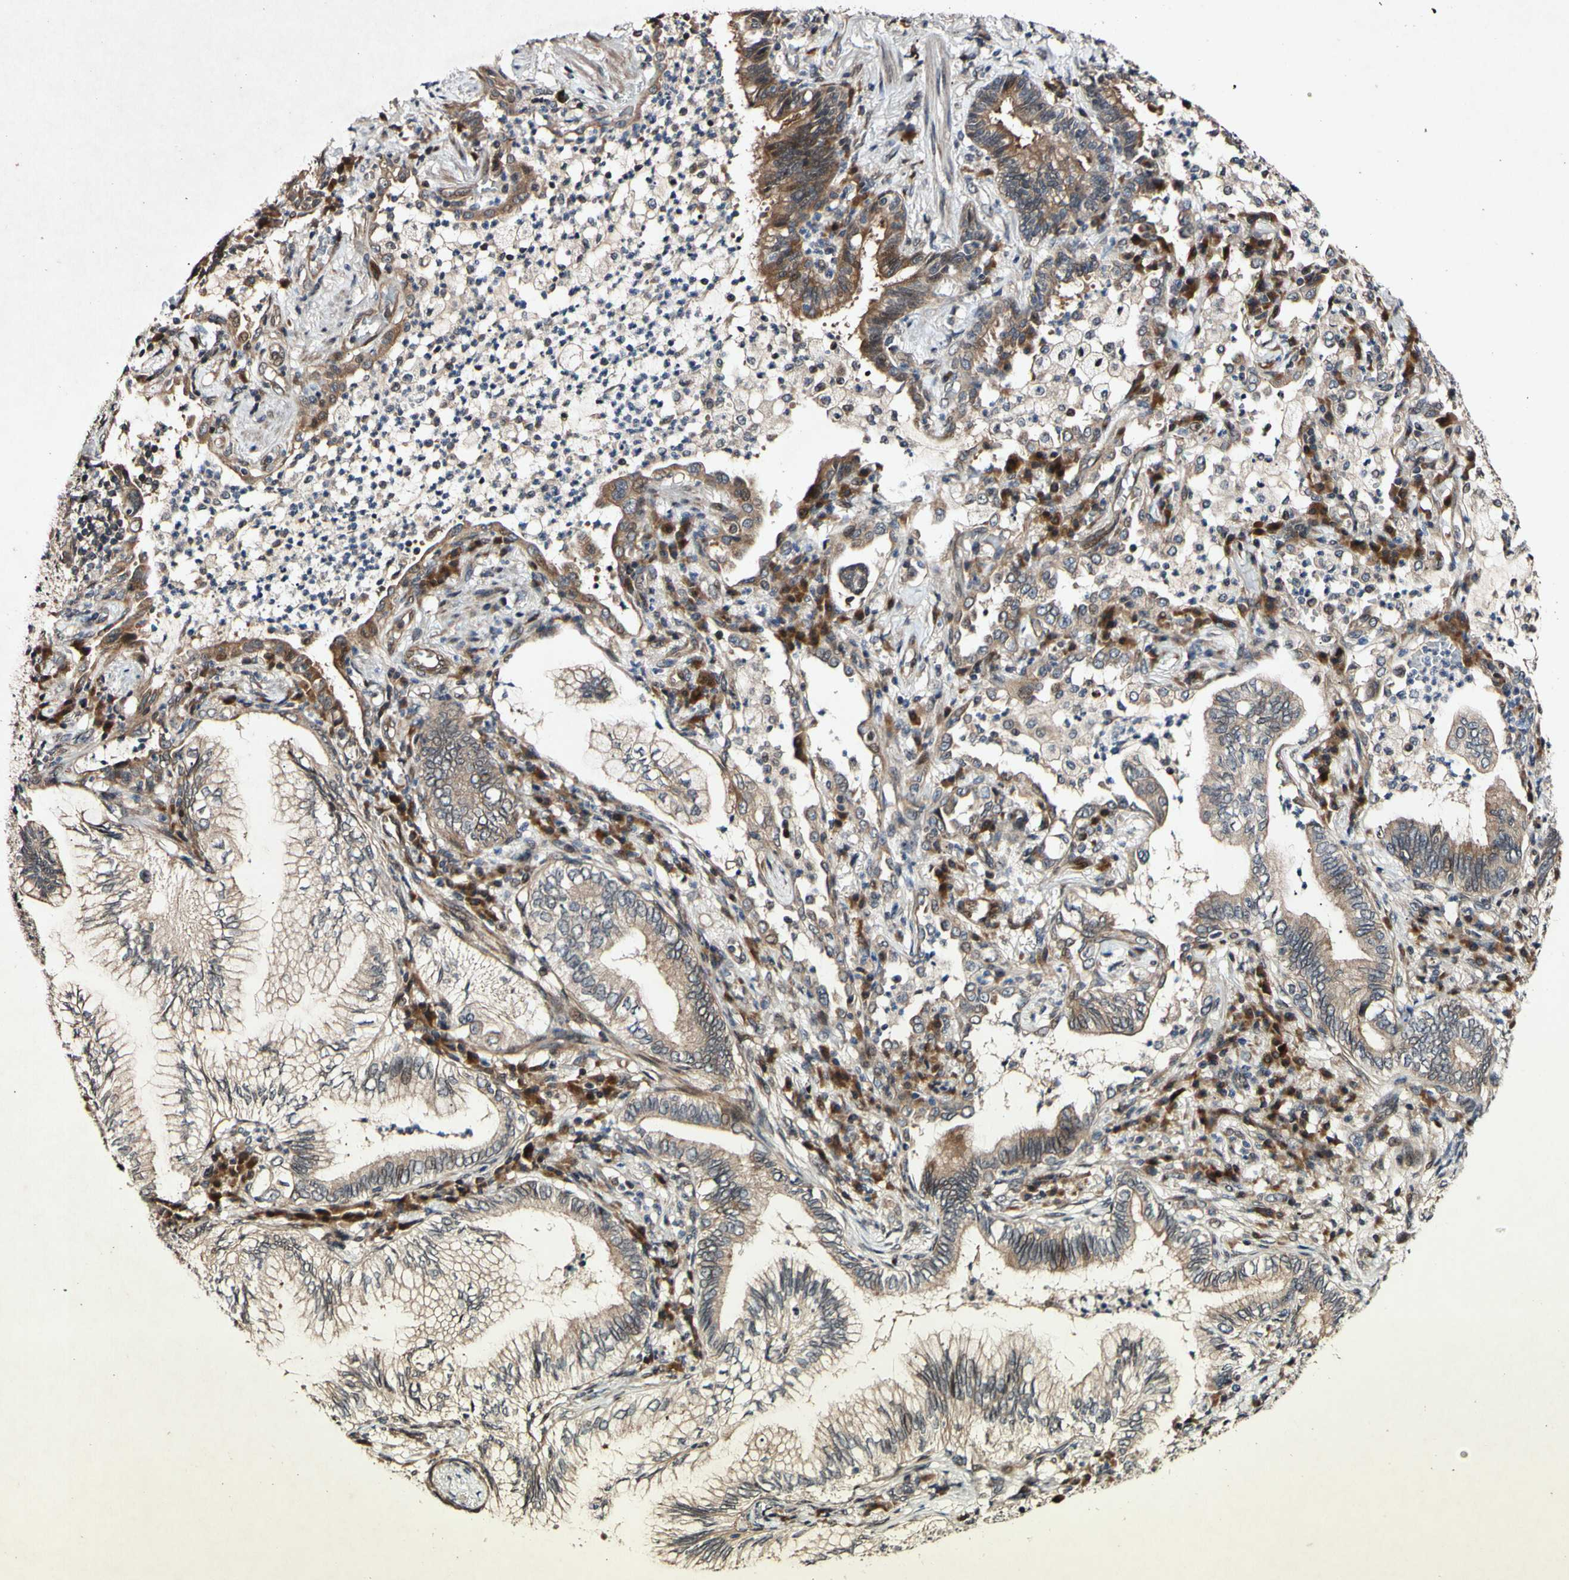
{"staining": {"intensity": "weak", "quantity": ">75%", "location": "cytoplasmic/membranous"}, "tissue": "lung cancer", "cell_type": "Tumor cells", "image_type": "cancer", "snomed": [{"axis": "morphology", "description": "Normal tissue, NOS"}, {"axis": "morphology", "description": "Adenocarcinoma, NOS"}, {"axis": "topography", "description": "Bronchus"}, {"axis": "topography", "description": "Lung"}], "caption": "Adenocarcinoma (lung) stained with DAB (3,3'-diaminobenzidine) immunohistochemistry demonstrates low levels of weak cytoplasmic/membranous expression in approximately >75% of tumor cells.", "gene": "CSNK1E", "patient": {"sex": "female", "age": 70}}